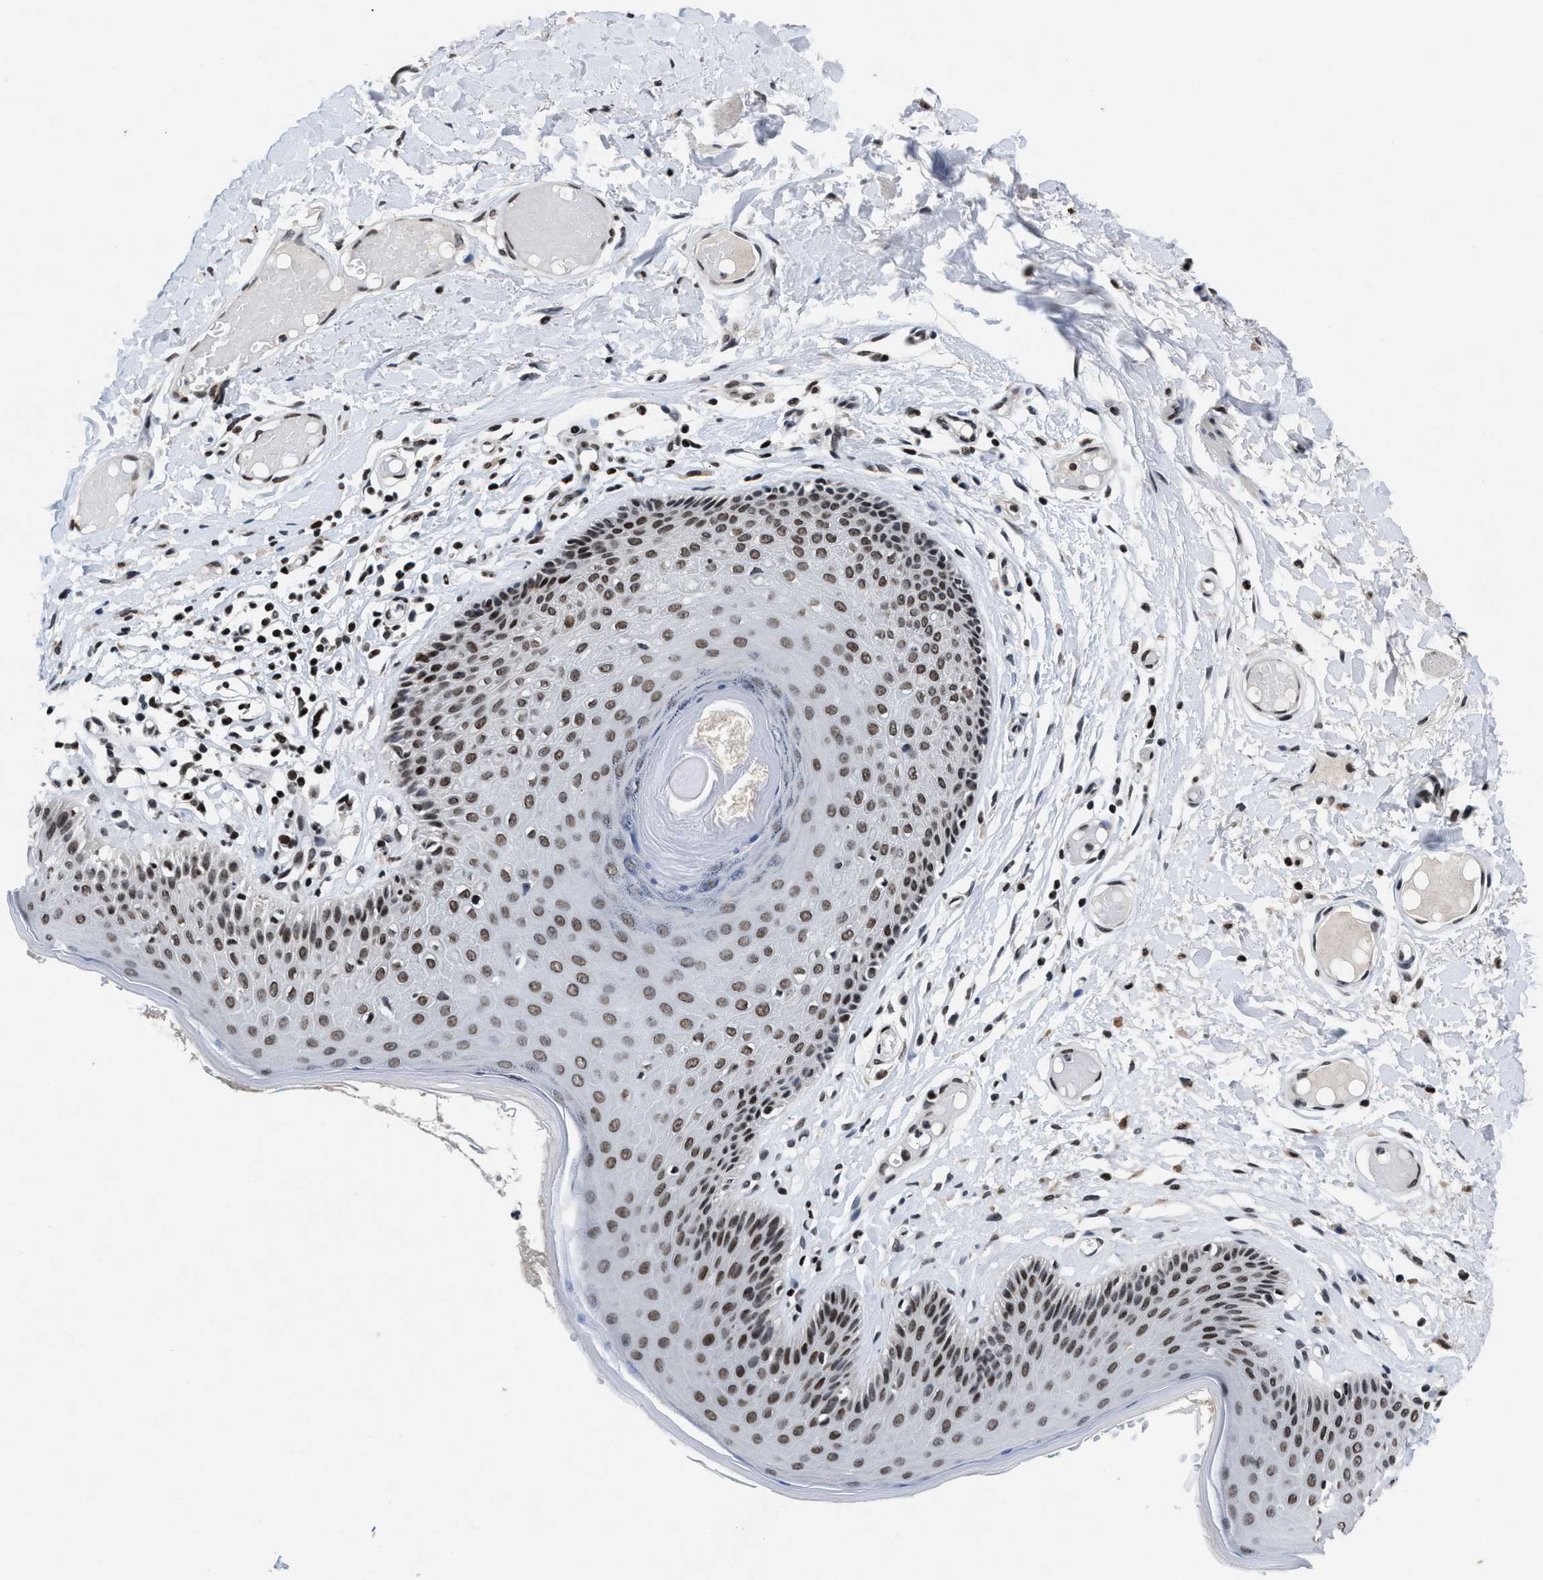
{"staining": {"intensity": "moderate", "quantity": ">75%", "location": "nuclear"}, "tissue": "skin", "cell_type": "Epidermal cells", "image_type": "normal", "snomed": [{"axis": "morphology", "description": "Normal tissue, NOS"}, {"axis": "topography", "description": "Vulva"}], "caption": "Epidermal cells show medium levels of moderate nuclear expression in approximately >75% of cells in normal human skin. (brown staining indicates protein expression, while blue staining denotes nuclei).", "gene": "WDR81", "patient": {"sex": "female", "age": 73}}